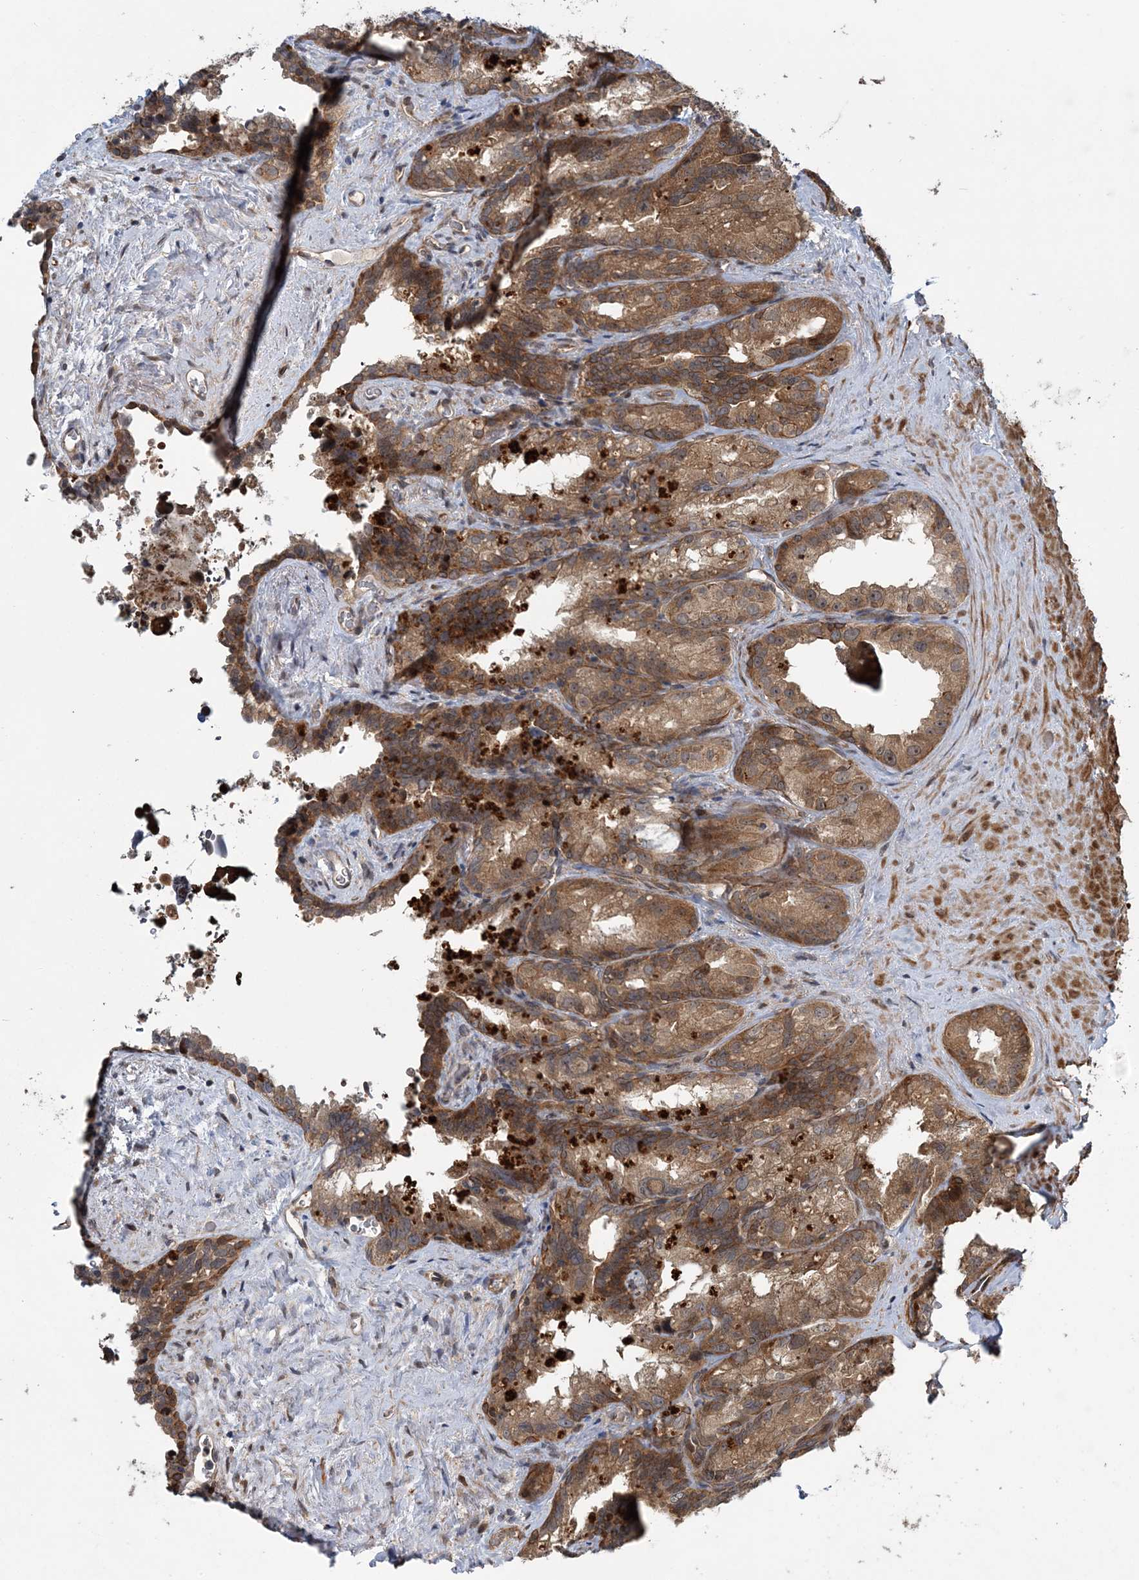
{"staining": {"intensity": "moderate", "quantity": ">75%", "location": "cytoplasmic/membranous"}, "tissue": "seminal vesicle", "cell_type": "Glandular cells", "image_type": "normal", "snomed": [{"axis": "morphology", "description": "Normal tissue, NOS"}, {"axis": "topography", "description": "Seminal veicle"}], "caption": "Immunohistochemistry (DAB) staining of benign seminal vesicle exhibits moderate cytoplasmic/membranous protein staining in about >75% of glandular cells. (Stains: DAB (3,3'-diaminobenzidine) in brown, nuclei in blue, Microscopy: brightfield microscopy at high magnification).", "gene": "UBTD2", "patient": {"sex": "male", "age": 60}}